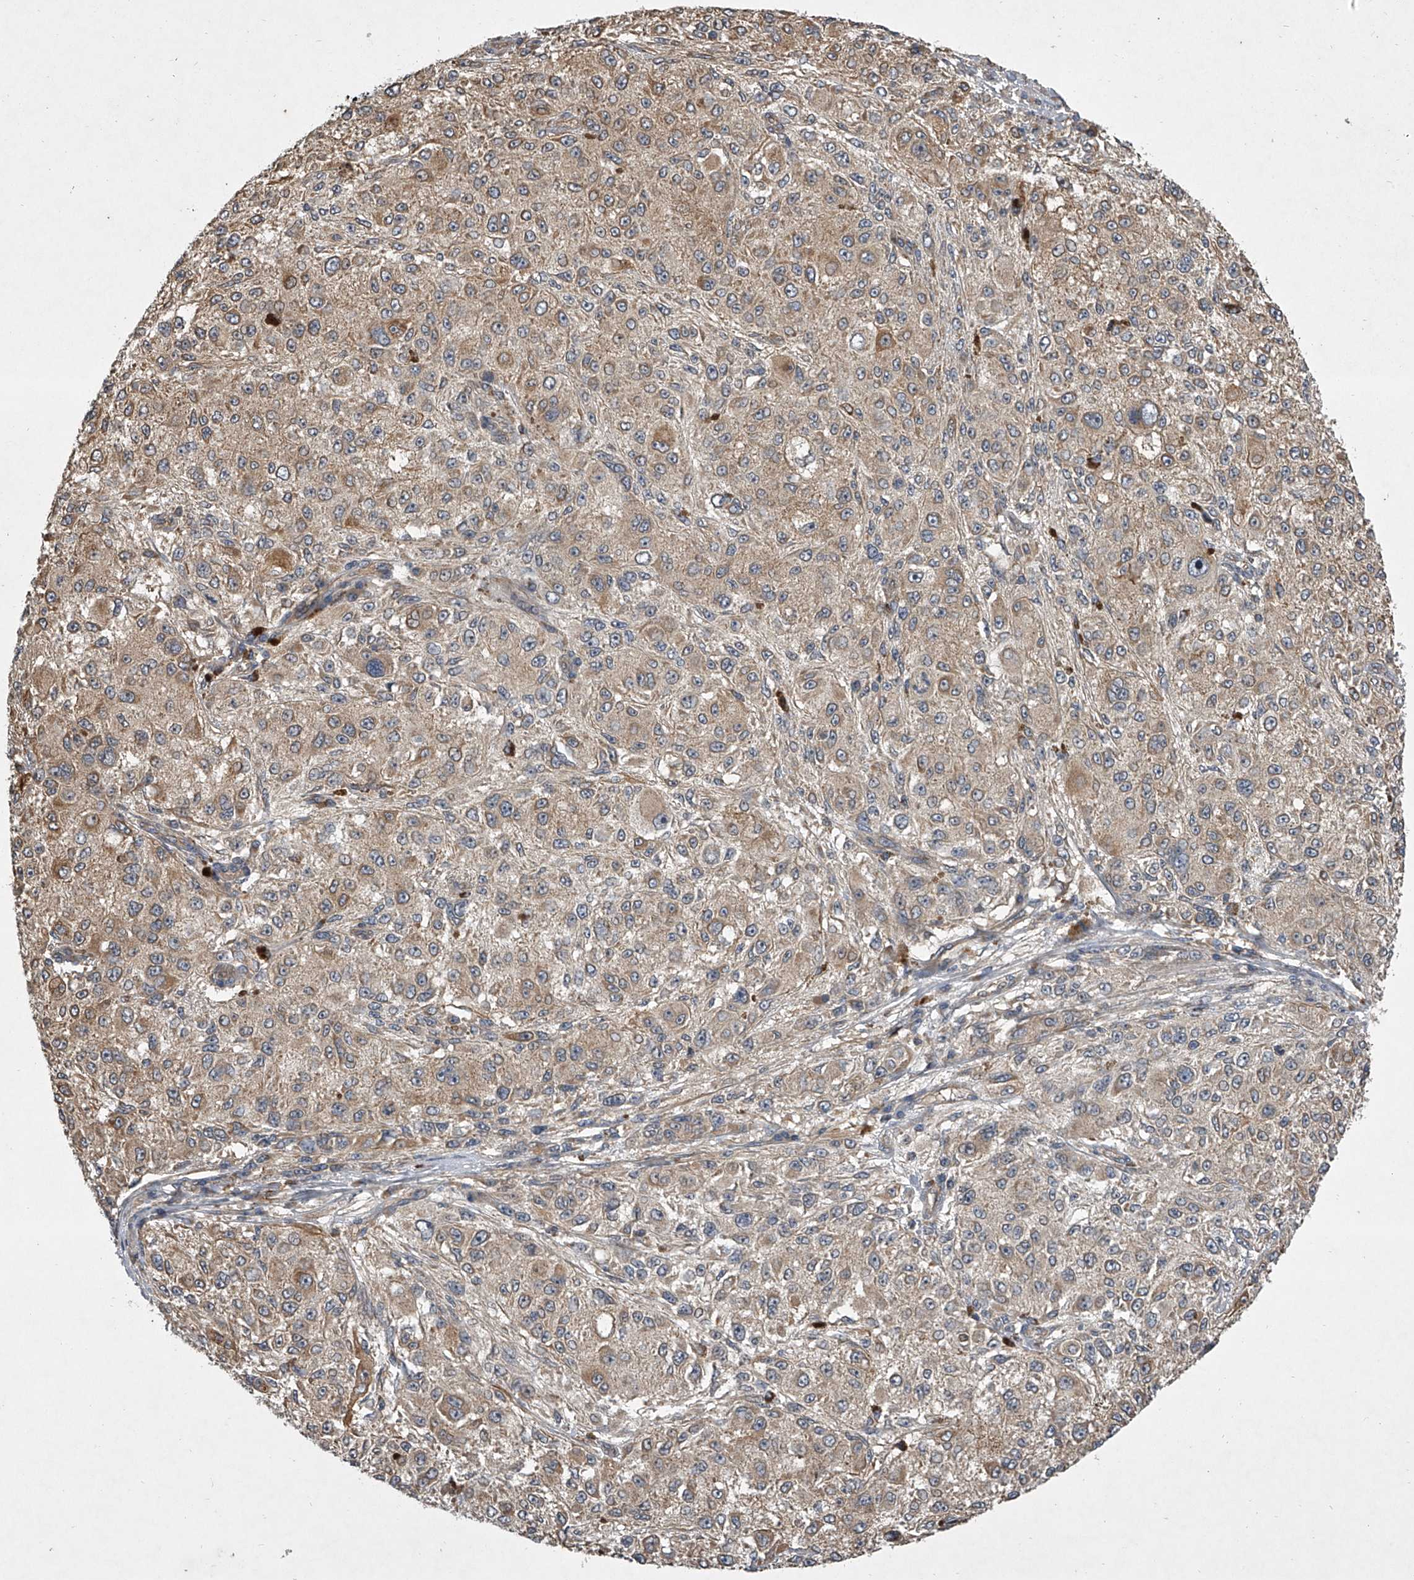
{"staining": {"intensity": "moderate", "quantity": ">75%", "location": "cytoplasmic/membranous"}, "tissue": "melanoma", "cell_type": "Tumor cells", "image_type": "cancer", "snomed": [{"axis": "morphology", "description": "Necrosis, NOS"}, {"axis": "morphology", "description": "Malignant melanoma, NOS"}, {"axis": "topography", "description": "Skin"}], "caption": "Moderate cytoplasmic/membranous protein staining is appreciated in approximately >75% of tumor cells in malignant melanoma. The protein is stained brown, and the nuclei are stained in blue (DAB IHC with brightfield microscopy, high magnification).", "gene": "NFS1", "patient": {"sex": "female", "age": 87}}